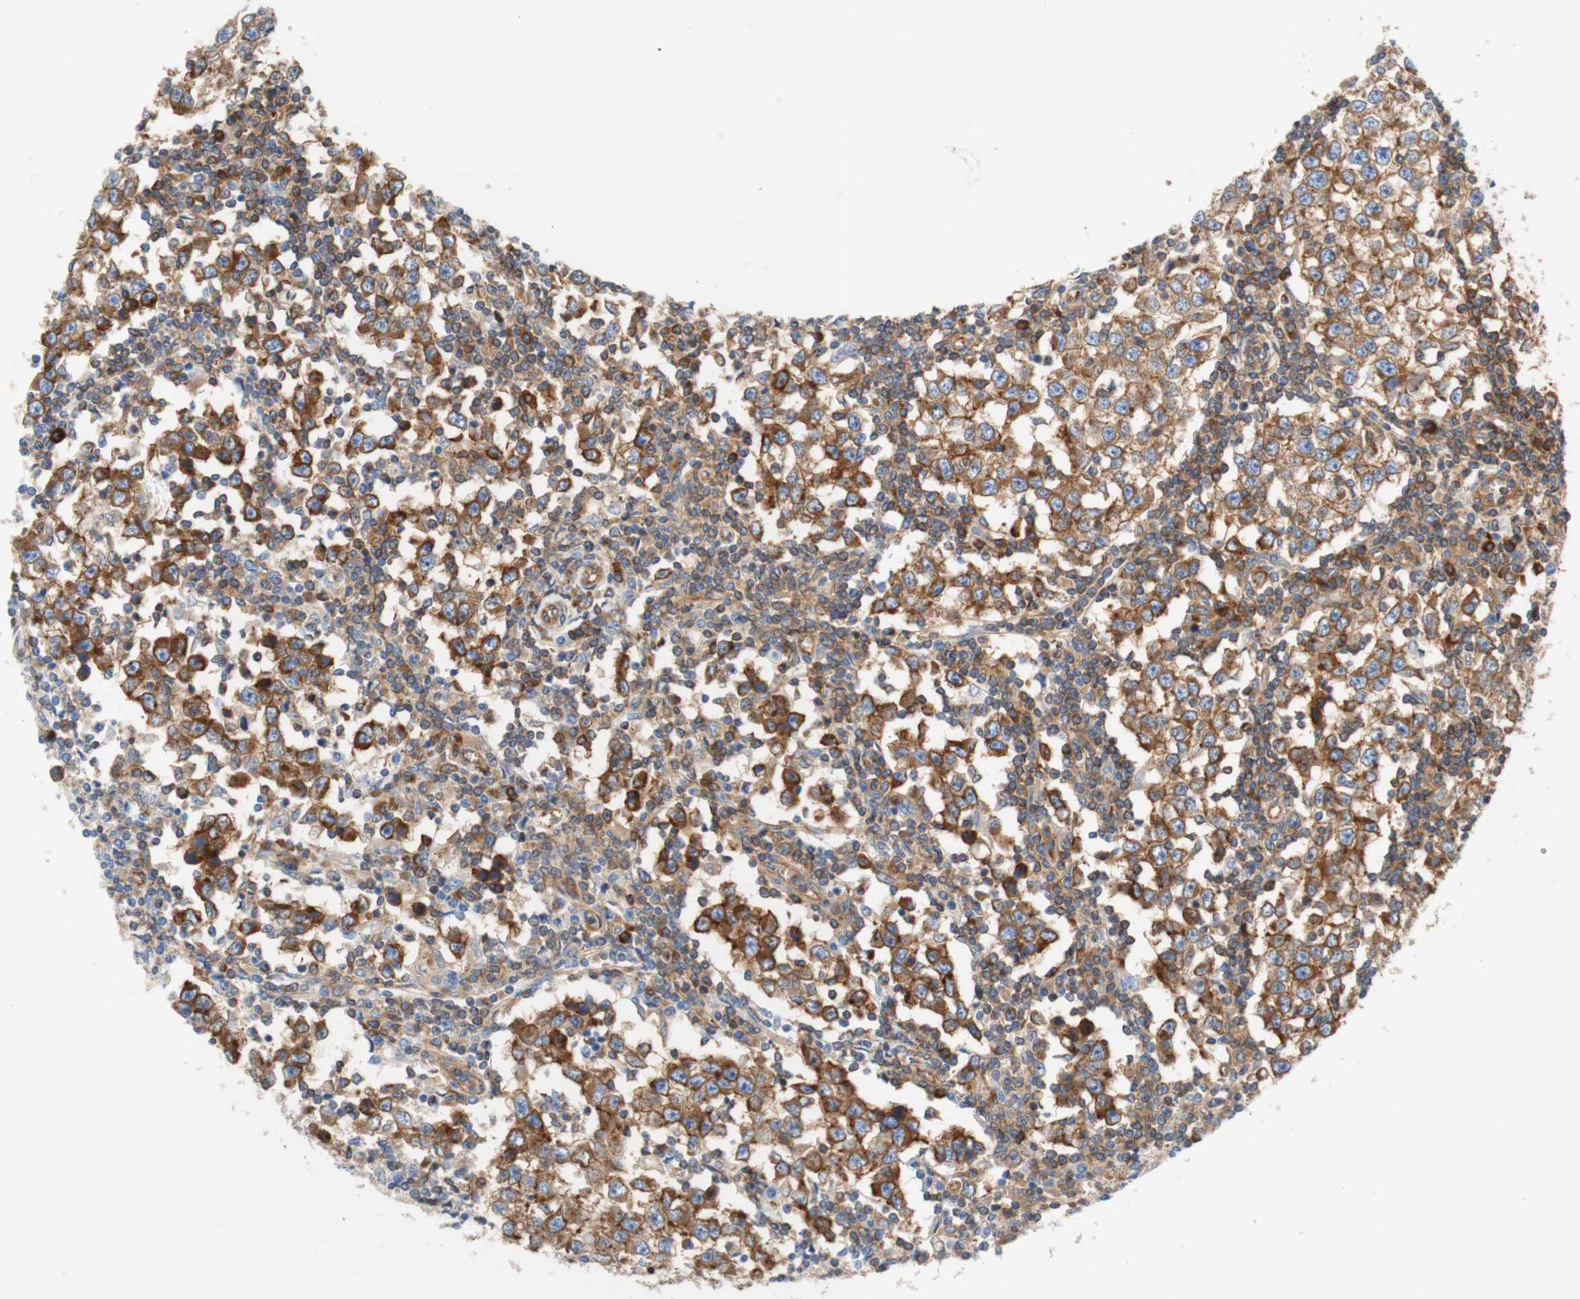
{"staining": {"intensity": "moderate", "quantity": "25%-75%", "location": "cytoplasmic/membranous"}, "tissue": "testis cancer", "cell_type": "Tumor cells", "image_type": "cancer", "snomed": [{"axis": "morphology", "description": "Seminoma, NOS"}, {"axis": "topography", "description": "Testis"}], "caption": "Immunohistochemistry micrograph of neoplastic tissue: human seminoma (testis) stained using immunohistochemistry reveals medium levels of moderate protein expression localized specifically in the cytoplasmic/membranous of tumor cells, appearing as a cytoplasmic/membranous brown color.", "gene": "STOM", "patient": {"sex": "male", "age": 65}}